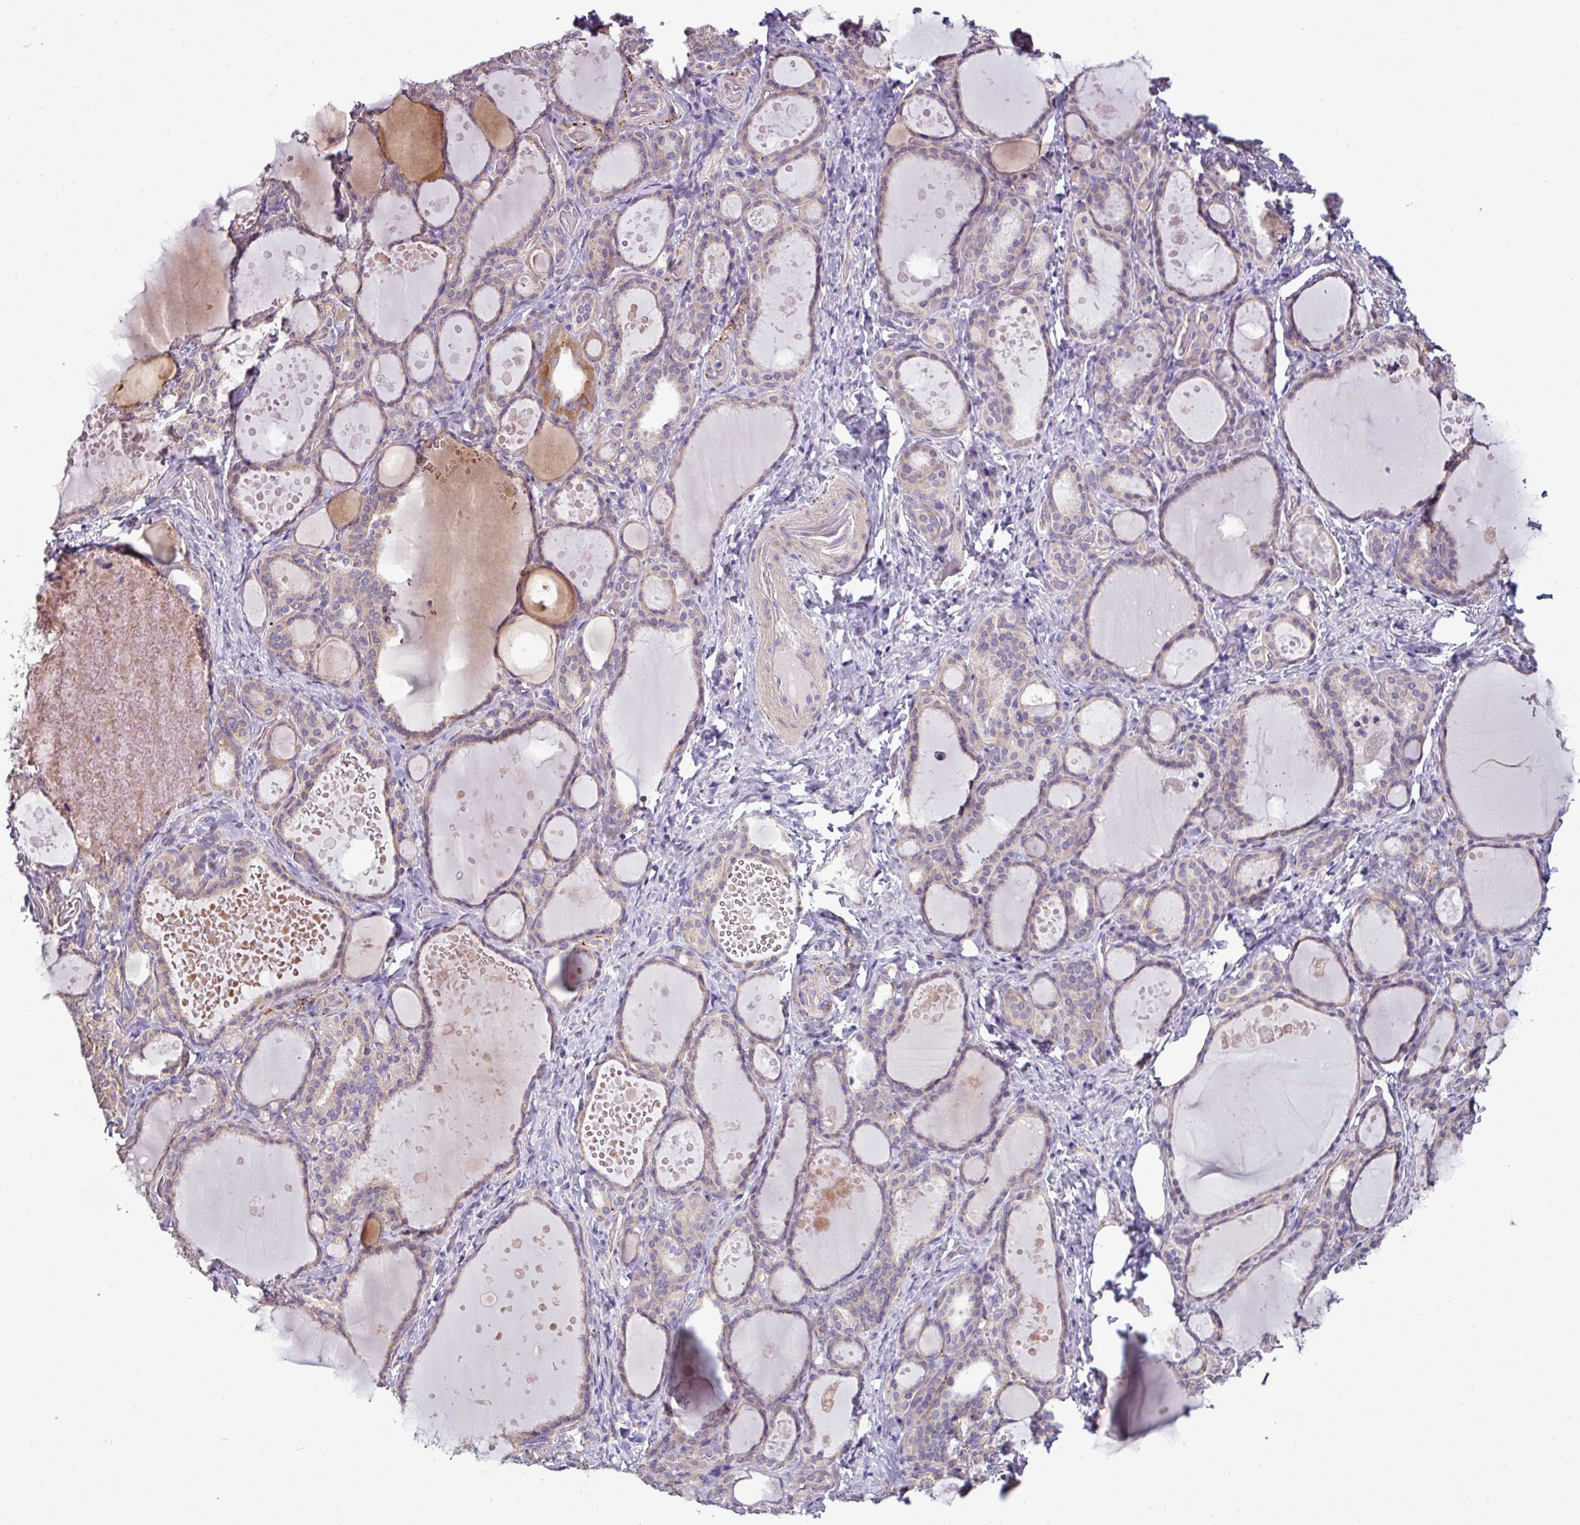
{"staining": {"intensity": "weak", "quantity": "25%-75%", "location": "cytoplasmic/membranous"}, "tissue": "thyroid gland", "cell_type": "Glandular cells", "image_type": "normal", "snomed": [{"axis": "morphology", "description": "Normal tissue, NOS"}, {"axis": "topography", "description": "Thyroid gland"}], "caption": "Immunohistochemistry (DAB) staining of unremarkable thyroid gland shows weak cytoplasmic/membranous protein expression in approximately 25%-75% of glandular cells. (Stains: DAB in brown, nuclei in blue, Microscopy: brightfield microscopy at high magnification).", "gene": "AGAP4", "patient": {"sex": "female", "age": 46}}